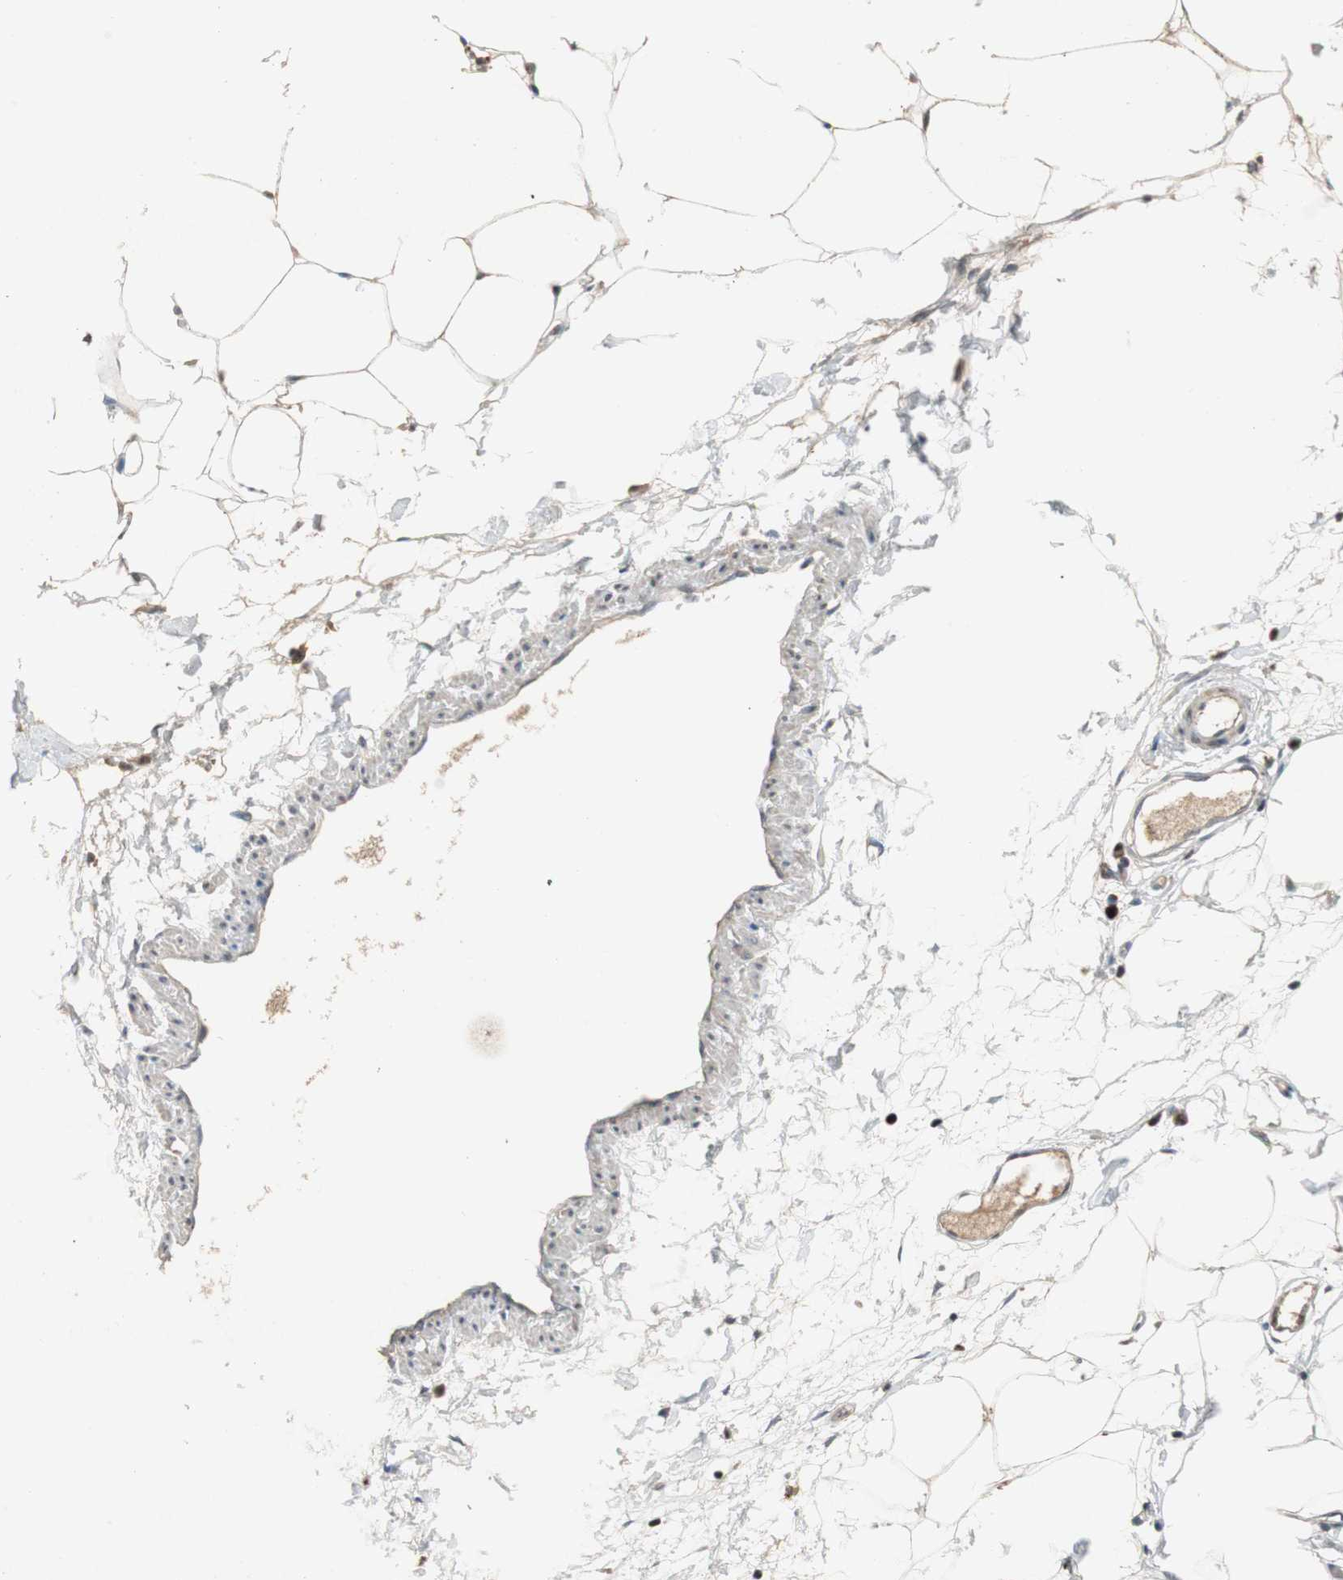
{"staining": {"intensity": "weak", "quantity": "25%-75%", "location": "nuclear"}, "tissue": "adipose tissue", "cell_type": "Adipocytes", "image_type": "normal", "snomed": [{"axis": "morphology", "description": "Normal tissue, NOS"}, {"axis": "morphology", "description": "Adenocarcinoma, NOS"}, {"axis": "topography", "description": "Colon"}, {"axis": "topography", "description": "Peripheral nerve tissue"}], "caption": "The histopathology image displays staining of normal adipose tissue, revealing weak nuclear protein staining (brown color) within adipocytes.", "gene": "FEN1", "patient": {"sex": "male", "age": 14}}